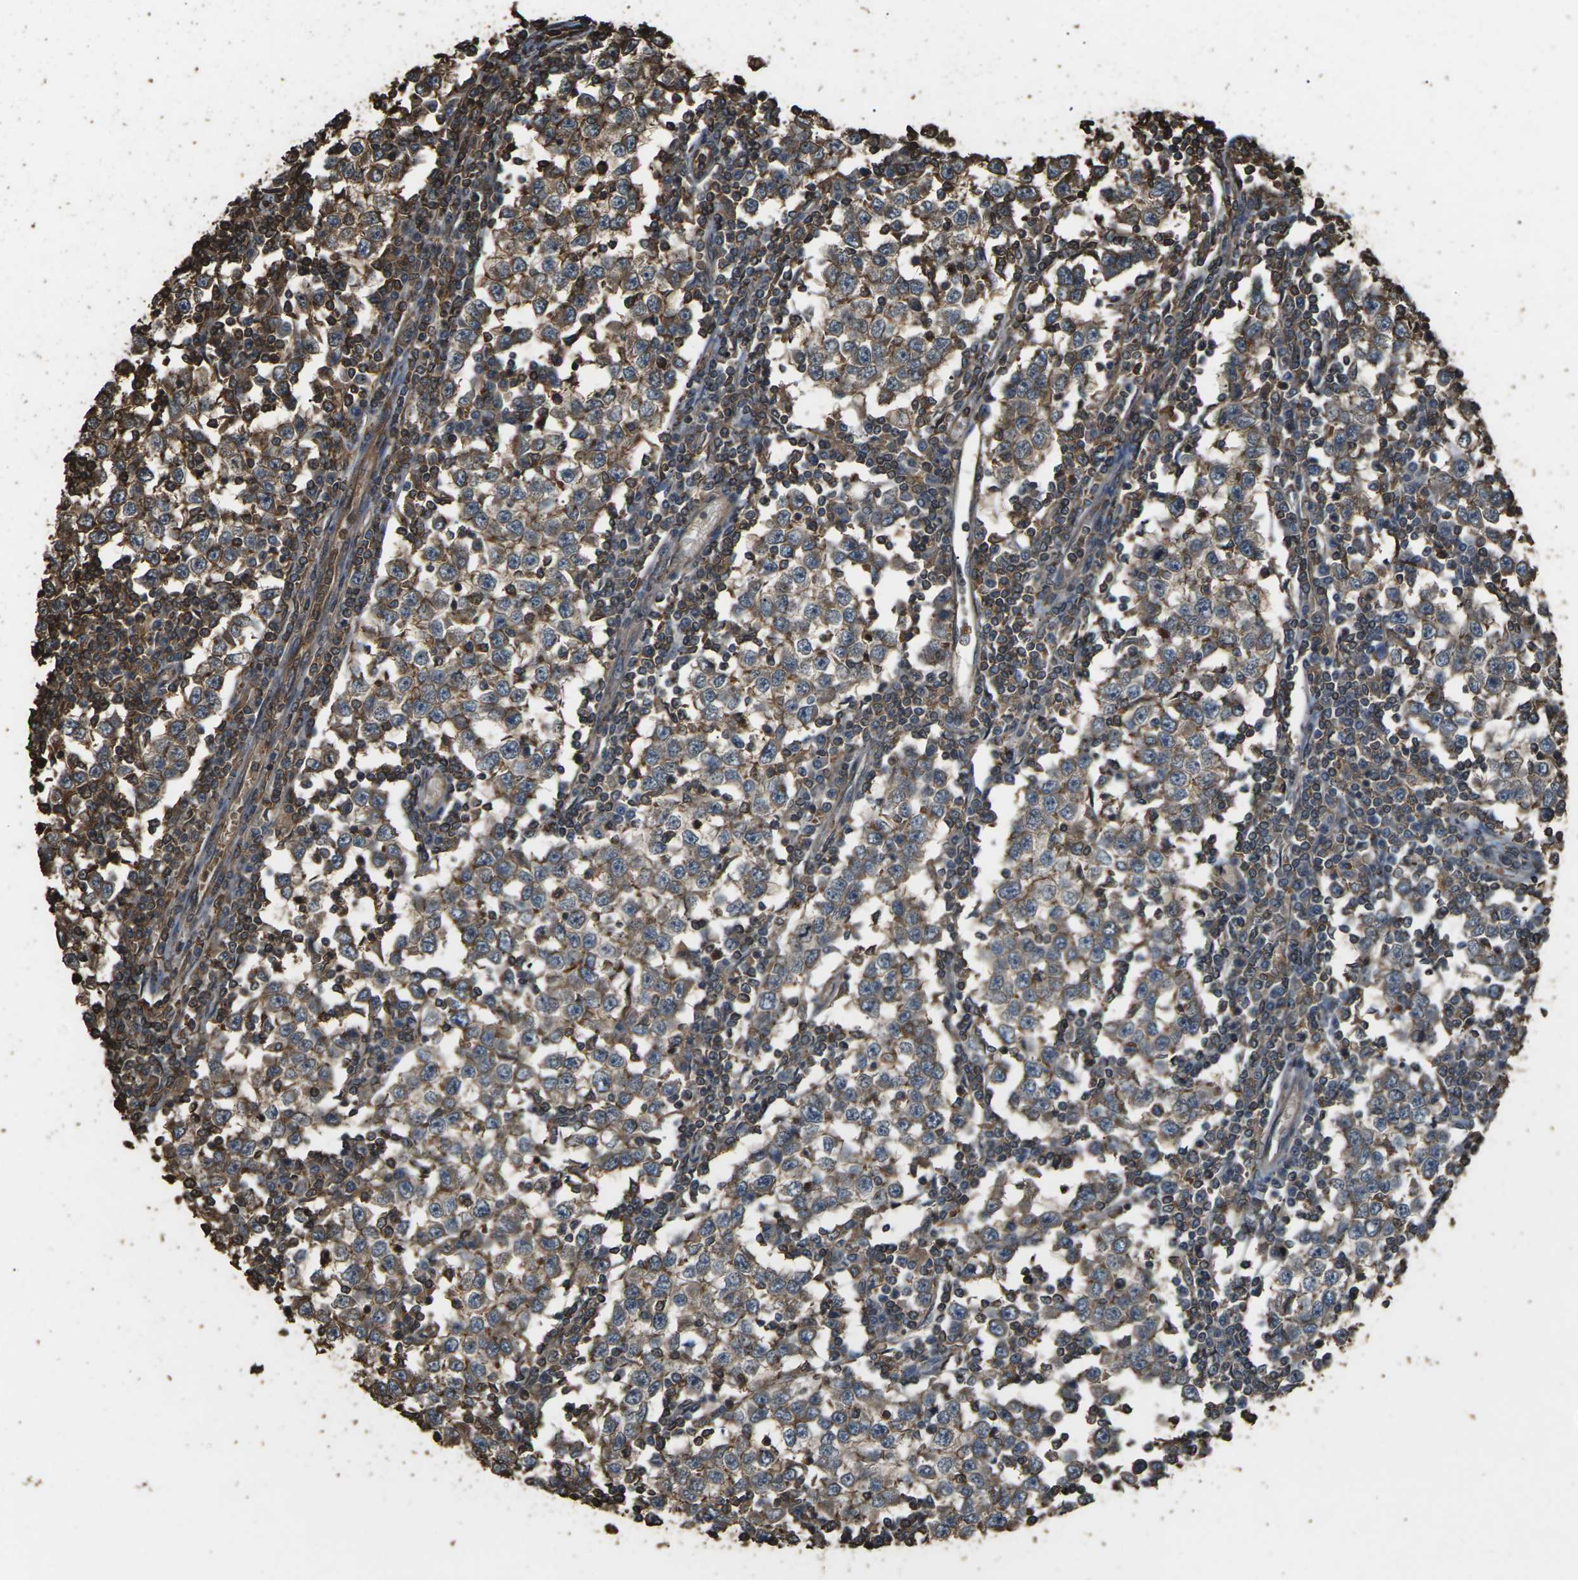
{"staining": {"intensity": "moderate", "quantity": ">75%", "location": "cytoplasmic/membranous"}, "tissue": "testis cancer", "cell_type": "Tumor cells", "image_type": "cancer", "snomed": [{"axis": "morphology", "description": "Seminoma, NOS"}, {"axis": "topography", "description": "Testis"}], "caption": "Seminoma (testis) was stained to show a protein in brown. There is medium levels of moderate cytoplasmic/membranous positivity in approximately >75% of tumor cells.", "gene": "DHPS", "patient": {"sex": "male", "age": 65}}